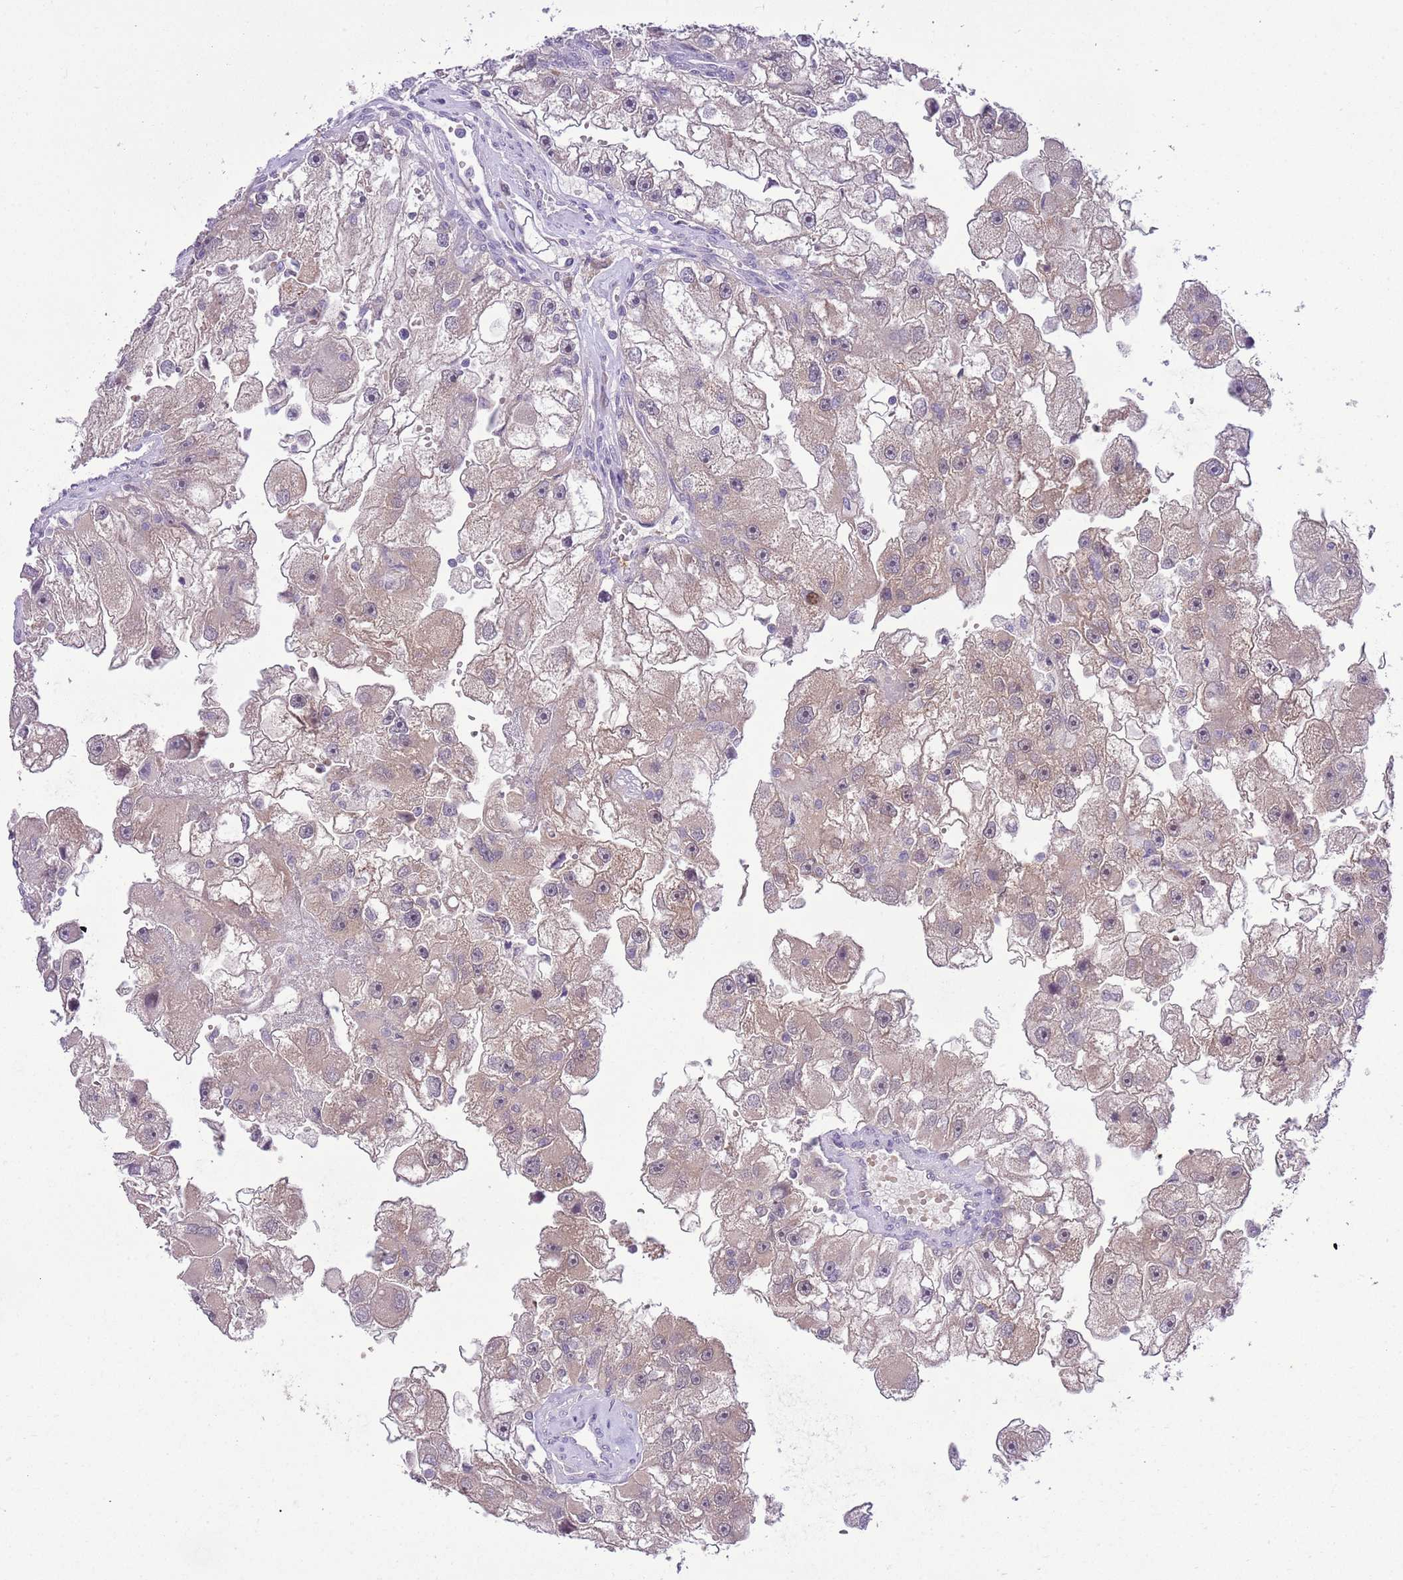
{"staining": {"intensity": "weak", "quantity": "<25%", "location": "cytoplasmic/membranous"}, "tissue": "renal cancer", "cell_type": "Tumor cells", "image_type": "cancer", "snomed": [{"axis": "morphology", "description": "Adenocarcinoma, NOS"}, {"axis": "topography", "description": "Kidney"}], "caption": "This is an immunohistochemistry (IHC) image of renal cancer. There is no expression in tumor cells.", "gene": "GALK2", "patient": {"sex": "male", "age": 63}}